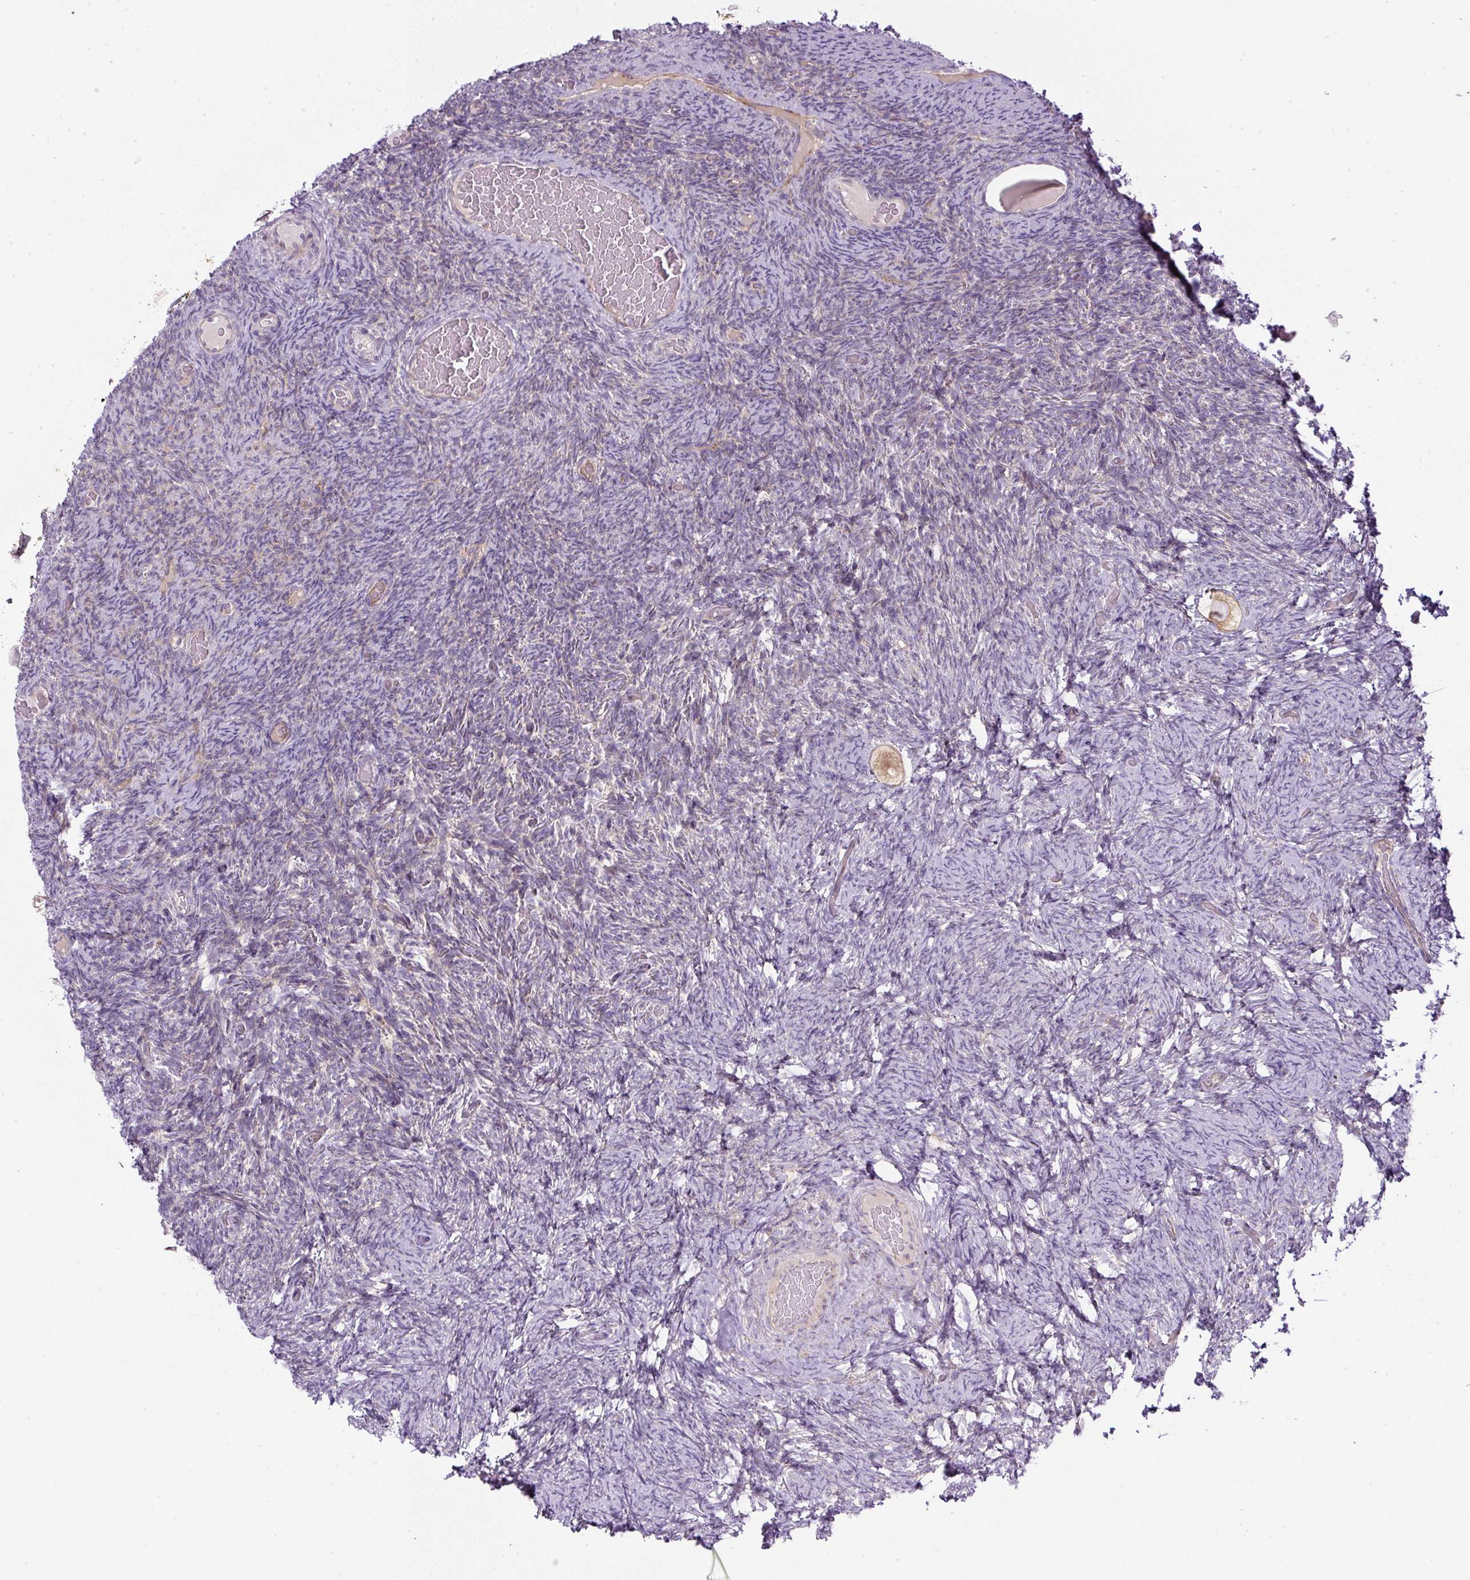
{"staining": {"intensity": "weak", "quantity": ">75%", "location": "cytoplasmic/membranous"}, "tissue": "ovary", "cell_type": "Follicle cells", "image_type": "normal", "snomed": [{"axis": "morphology", "description": "Normal tissue, NOS"}, {"axis": "topography", "description": "Ovary"}], "caption": "Brown immunohistochemical staining in benign ovary exhibits weak cytoplasmic/membranous expression in about >75% of follicle cells.", "gene": "MLX", "patient": {"sex": "female", "age": 34}}